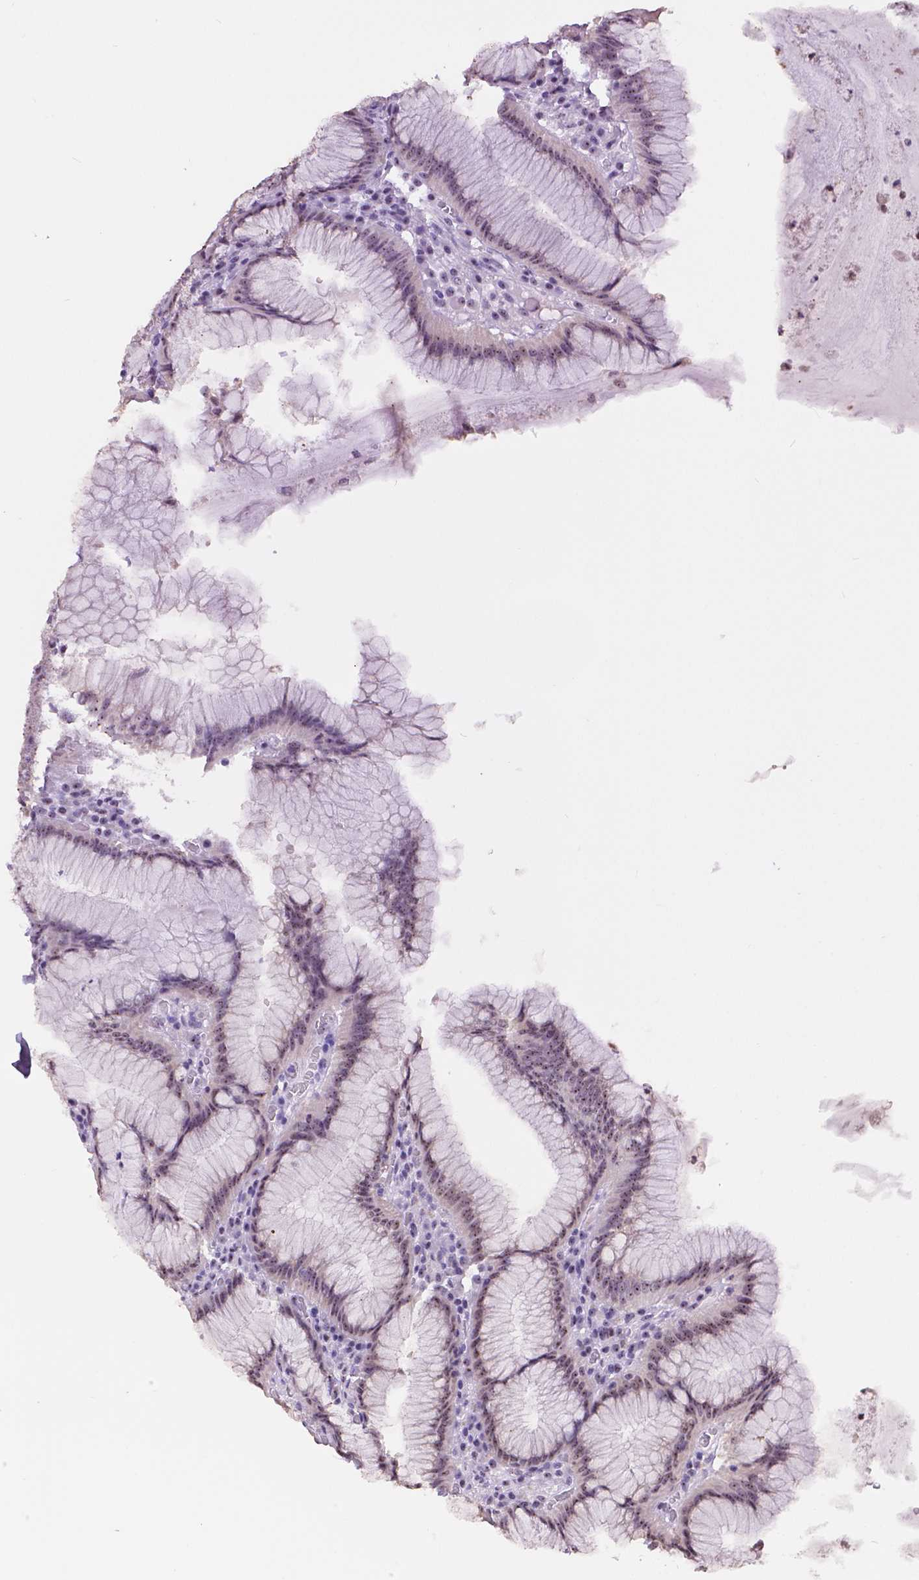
{"staining": {"intensity": "moderate", "quantity": "<25%", "location": "nuclear"}, "tissue": "stomach", "cell_type": "Glandular cells", "image_type": "normal", "snomed": [{"axis": "morphology", "description": "Normal tissue, NOS"}, {"axis": "topography", "description": "Stomach"}], "caption": "DAB immunohistochemical staining of normal human stomach demonstrates moderate nuclear protein positivity in approximately <25% of glandular cells.", "gene": "NHP2", "patient": {"sex": "male", "age": 55}}